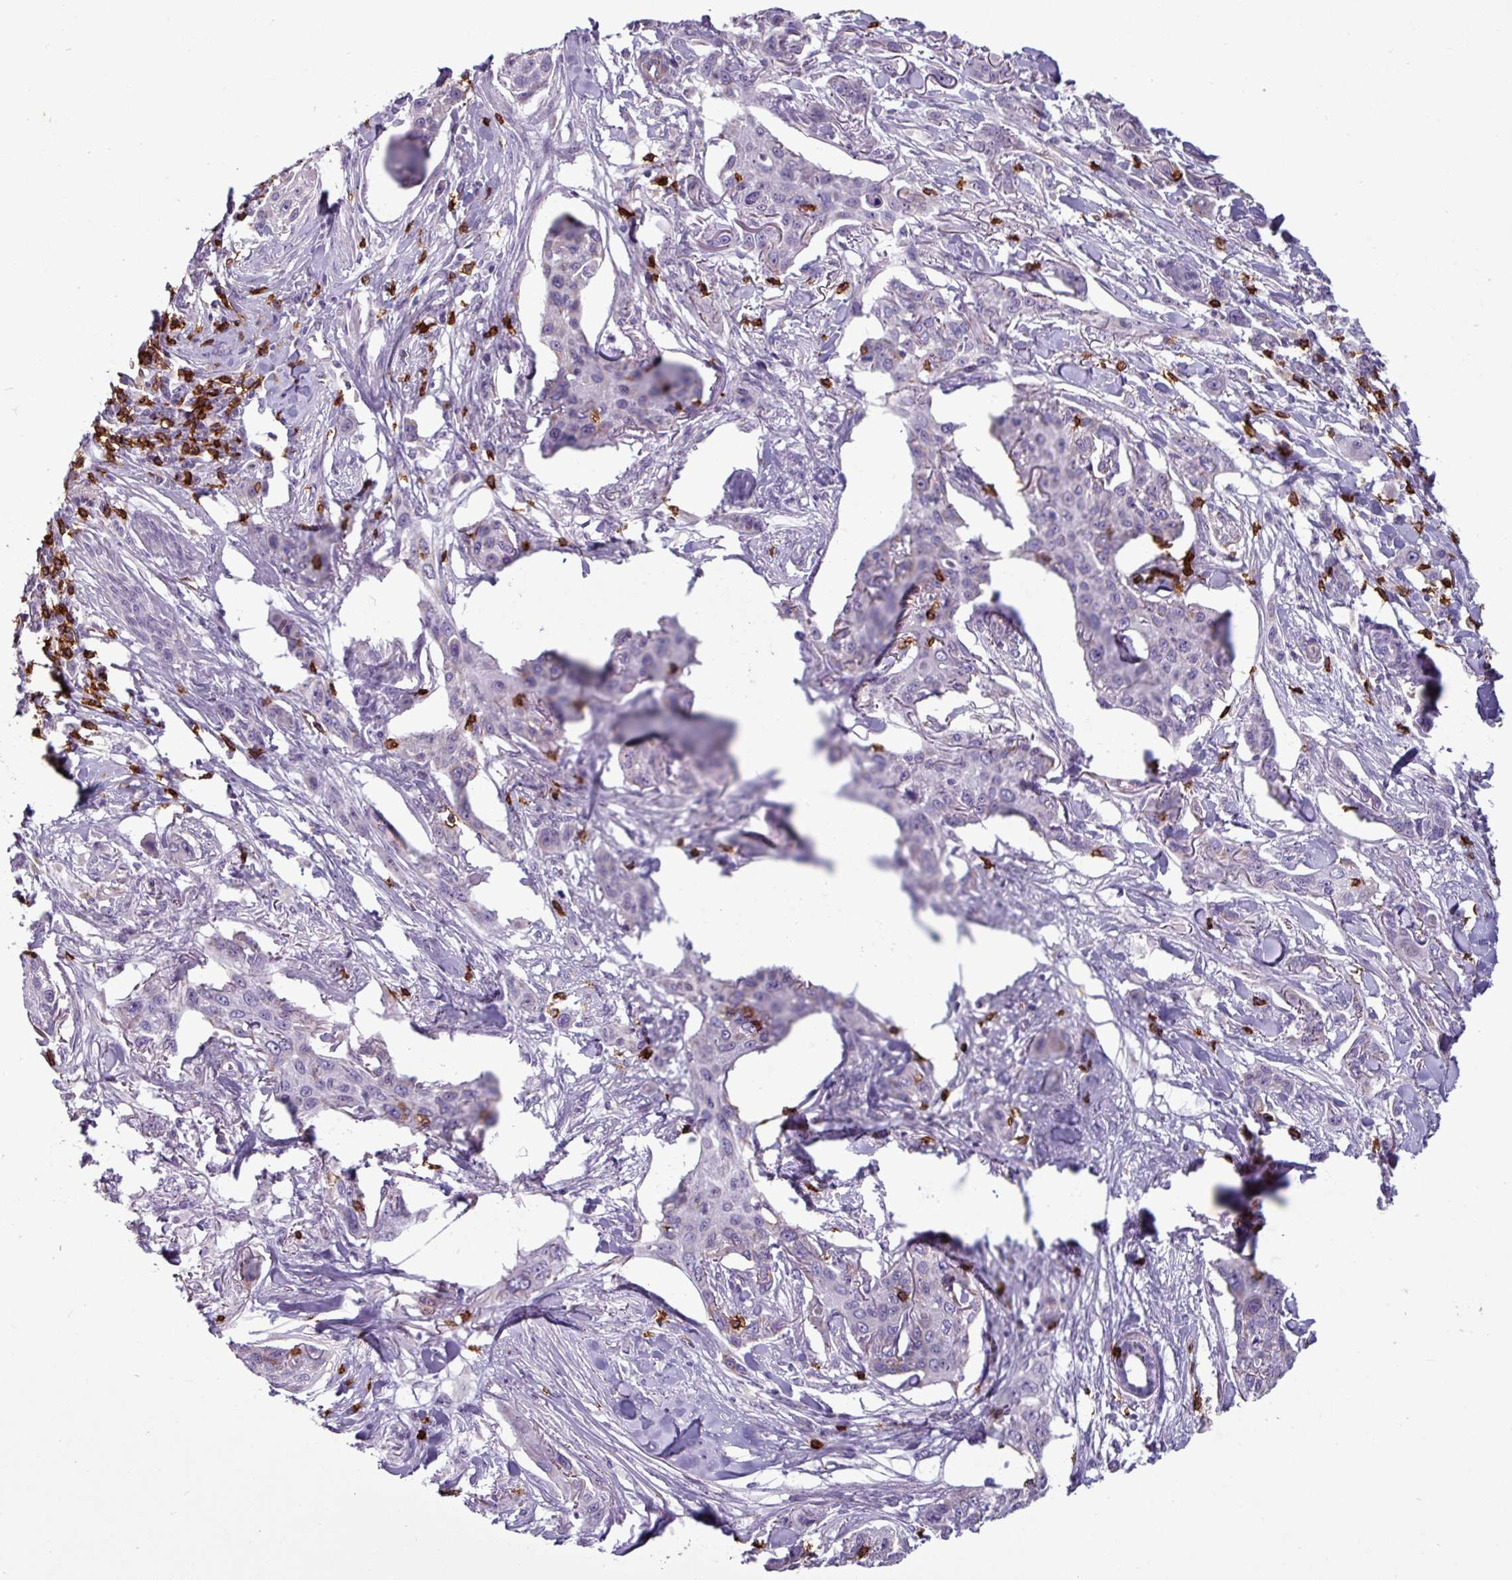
{"staining": {"intensity": "negative", "quantity": "none", "location": "none"}, "tissue": "skin cancer", "cell_type": "Tumor cells", "image_type": "cancer", "snomed": [{"axis": "morphology", "description": "Squamous cell carcinoma, NOS"}, {"axis": "topography", "description": "Skin"}], "caption": "The immunohistochemistry image has no significant positivity in tumor cells of skin cancer tissue.", "gene": "CD8A", "patient": {"sex": "male", "age": 63}}